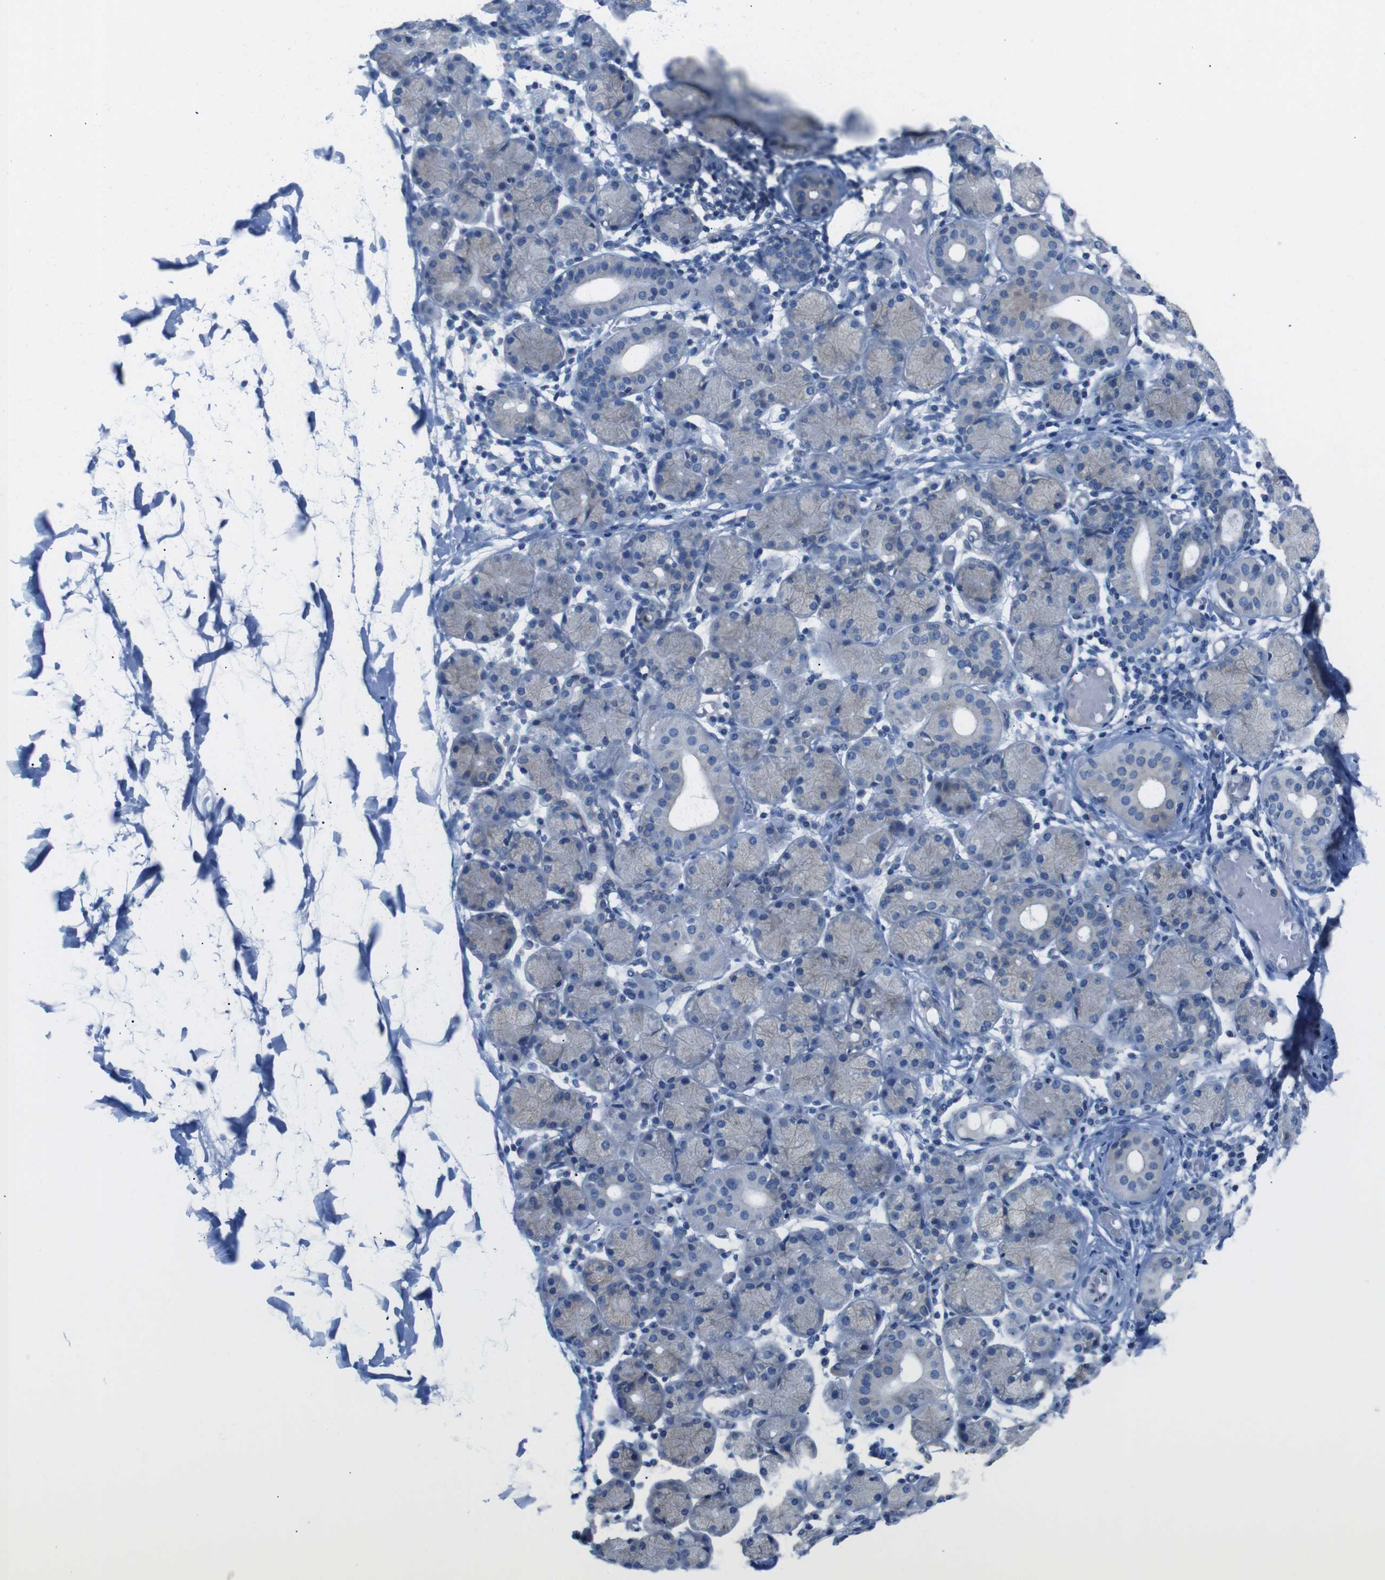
{"staining": {"intensity": "weak", "quantity": "25%-75%", "location": "cytoplasmic/membranous"}, "tissue": "salivary gland", "cell_type": "Glandular cells", "image_type": "normal", "snomed": [{"axis": "morphology", "description": "Normal tissue, NOS"}, {"axis": "topography", "description": "Salivary gland"}], "caption": "Salivary gland stained with IHC demonstrates weak cytoplasmic/membranous expression in approximately 25%-75% of glandular cells.", "gene": "DCP1A", "patient": {"sex": "female", "age": 24}}